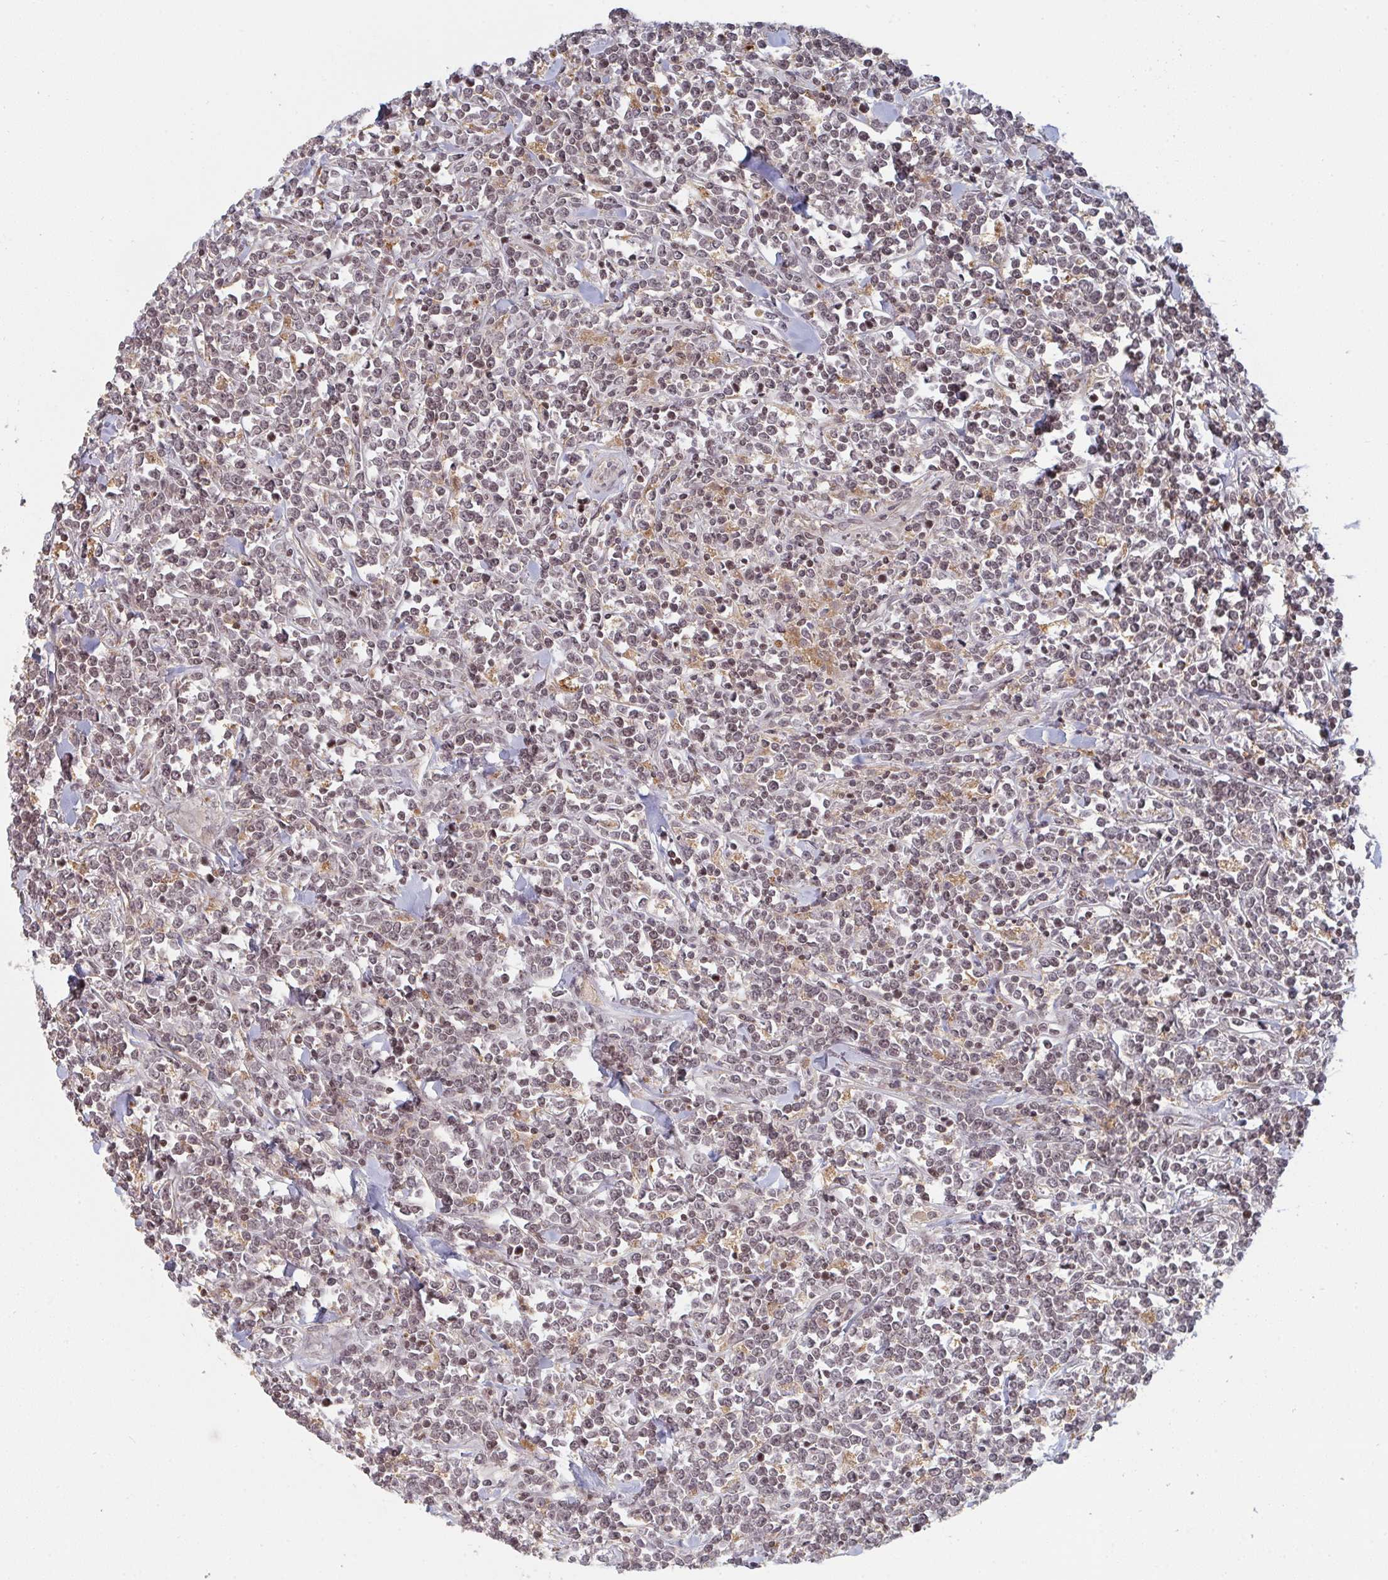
{"staining": {"intensity": "weak", "quantity": "25%-75%", "location": "nuclear"}, "tissue": "lymphoma", "cell_type": "Tumor cells", "image_type": "cancer", "snomed": [{"axis": "morphology", "description": "Malignant lymphoma, non-Hodgkin's type, High grade"}, {"axis": "topography", "description": "Small intestine"}, {"axis": "topography", "description": "Colon"}], "caption": "Approximately 25%-75% of tumor cells in lymphoma reveal weak nuclear protein expression as visualized by brown immunohistochemical staining.", "gene": "DCST1", "patient": {"sex": "male", "age": 8}}